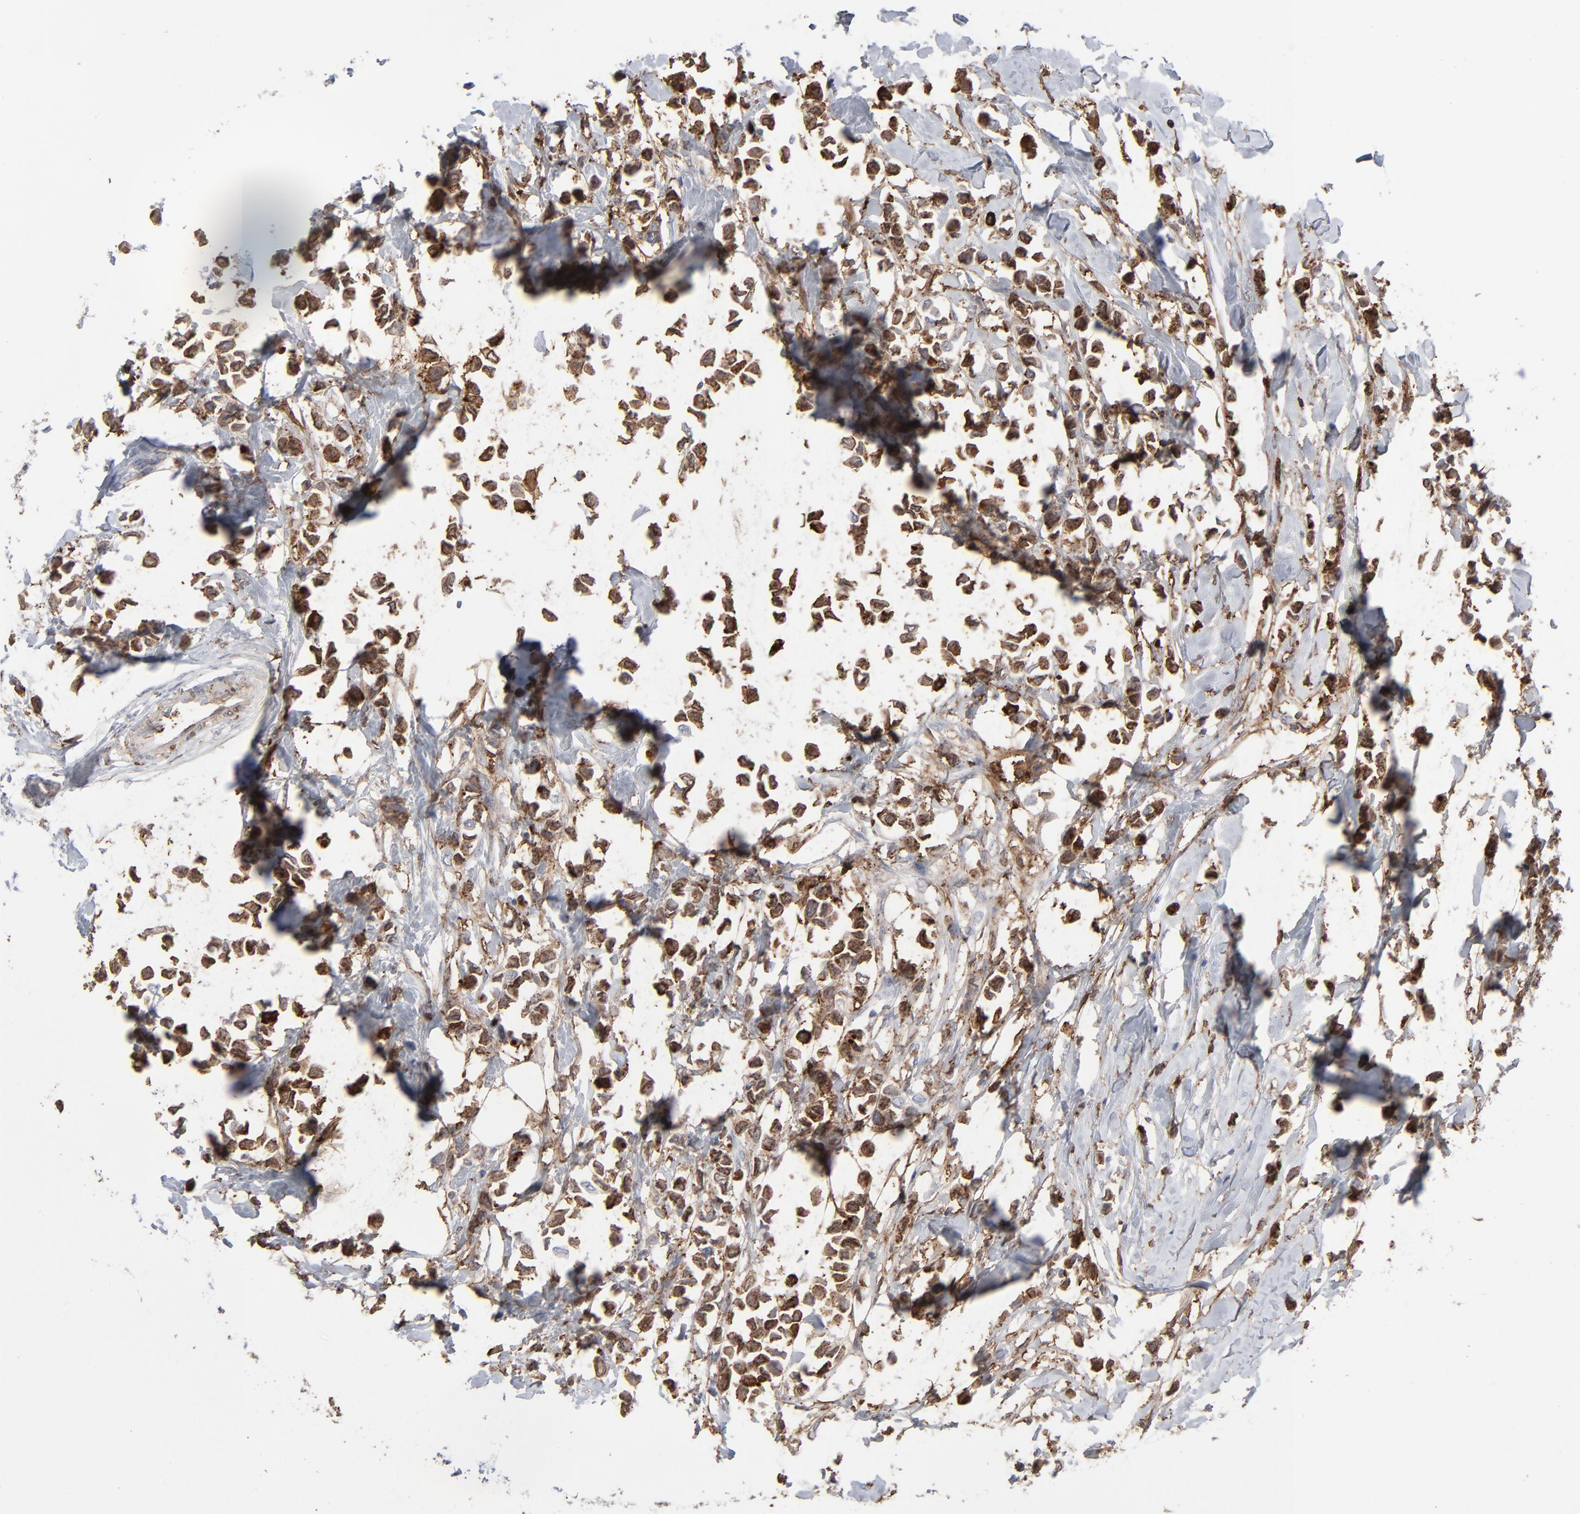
{"staining": {"intensity": "moderate", "quantity": "25%-75%", "location": "cytoplasmic/membranous,nuclear"}, "tissue": "breast cancer", "cell_type": "Tumor cells", "image_type": "cancer", "snomed": [{"axis": "morphology", "description": "Lobular carcinoma"}, {"axis": "topography", "description": "Breast"}], "caption": "Immunohistochemical staining of breast lobular carcinoma demonstrates medium levels of moderate cytoplasmic/membranous and nuclear protein expression in approximately 25%-75% of tumor cells.", "gene": "ANXA5", "patient": {"sex": "female", "age": 51}}